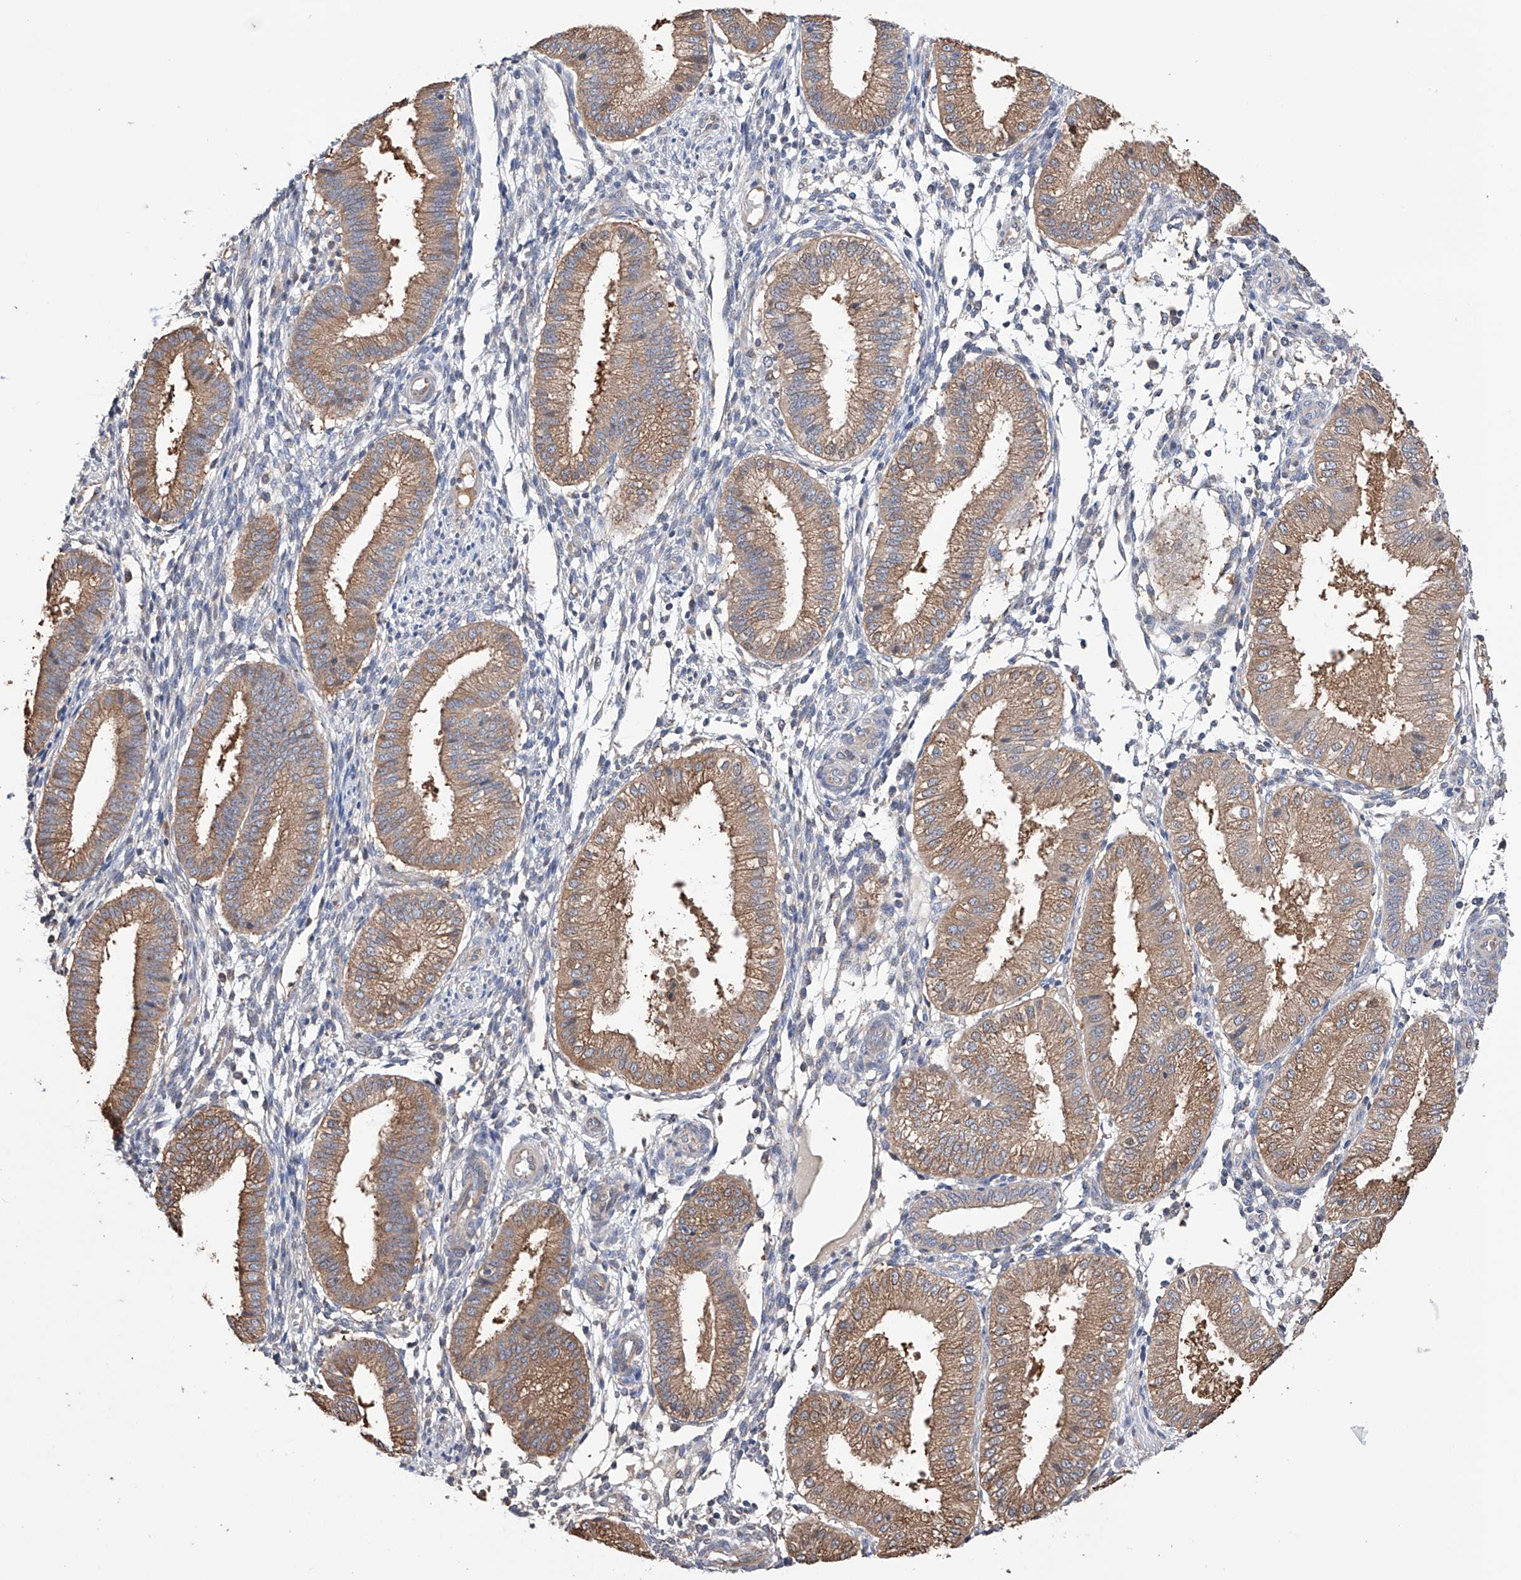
{"staining": {"intensity": "negative", "quantity": "none", "location": "none"}, "tissue": "endometrium", "cell_type": "Cells in endometrial stroma", "image_type": "normal", "snomed": [{"axis": "morphology", "description": "Normal tissue, NOS"}, {"axis": "topography", "description": "Endometrium"}], "caption": "Immunohistochemistry histopathology image of normal endometrium: endometrium stained with DAB (3,3'-diaminobenzidine) exhibits no significant protein positivity in cells in endometrial stroma.", "gene": "AFG1L", "patient": {"sex": "female", "age": 39}}